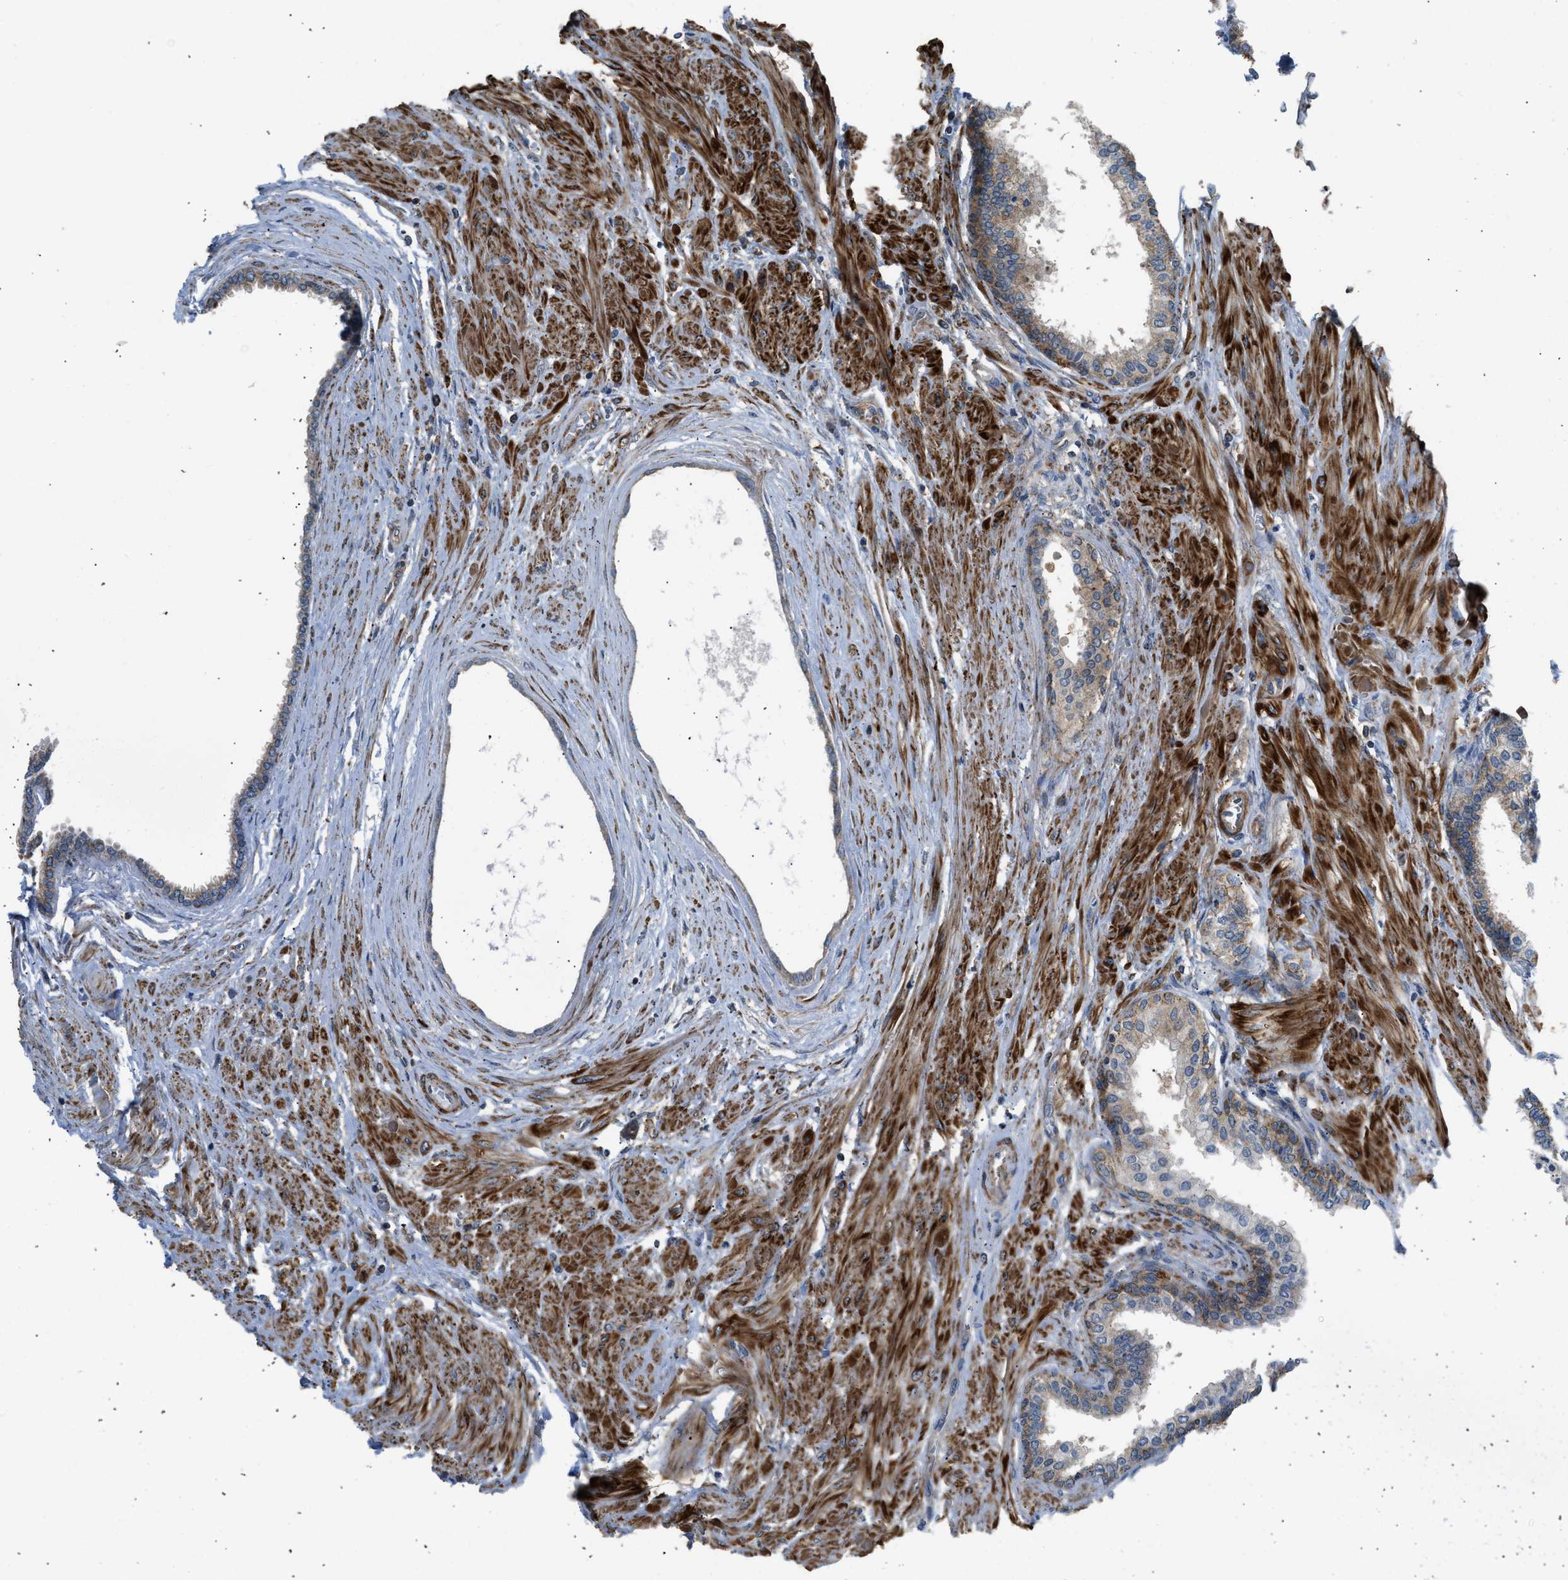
{"staining": {"intensity": "weak", "quantity": "25%-75%", "location": "cytoplasmic/membranous"}, "tissue": "prostate cancer", "cell_type": "Tumor cells", "image_type": "cancer", "snomed": [{"axis": "morphology", "description": "Adenocarcinoma, Low grade"}, {"axis": "topography", "description": "Prostate"}], "caption": "Prostate cancer was stained to show a protein in brown. There is low levels of weak cytoplasmic/membranous expression in approximately 25%-75% of tumor cells.", "gene": "SESN2", "patient": {"sex": "male", "age": 57}}